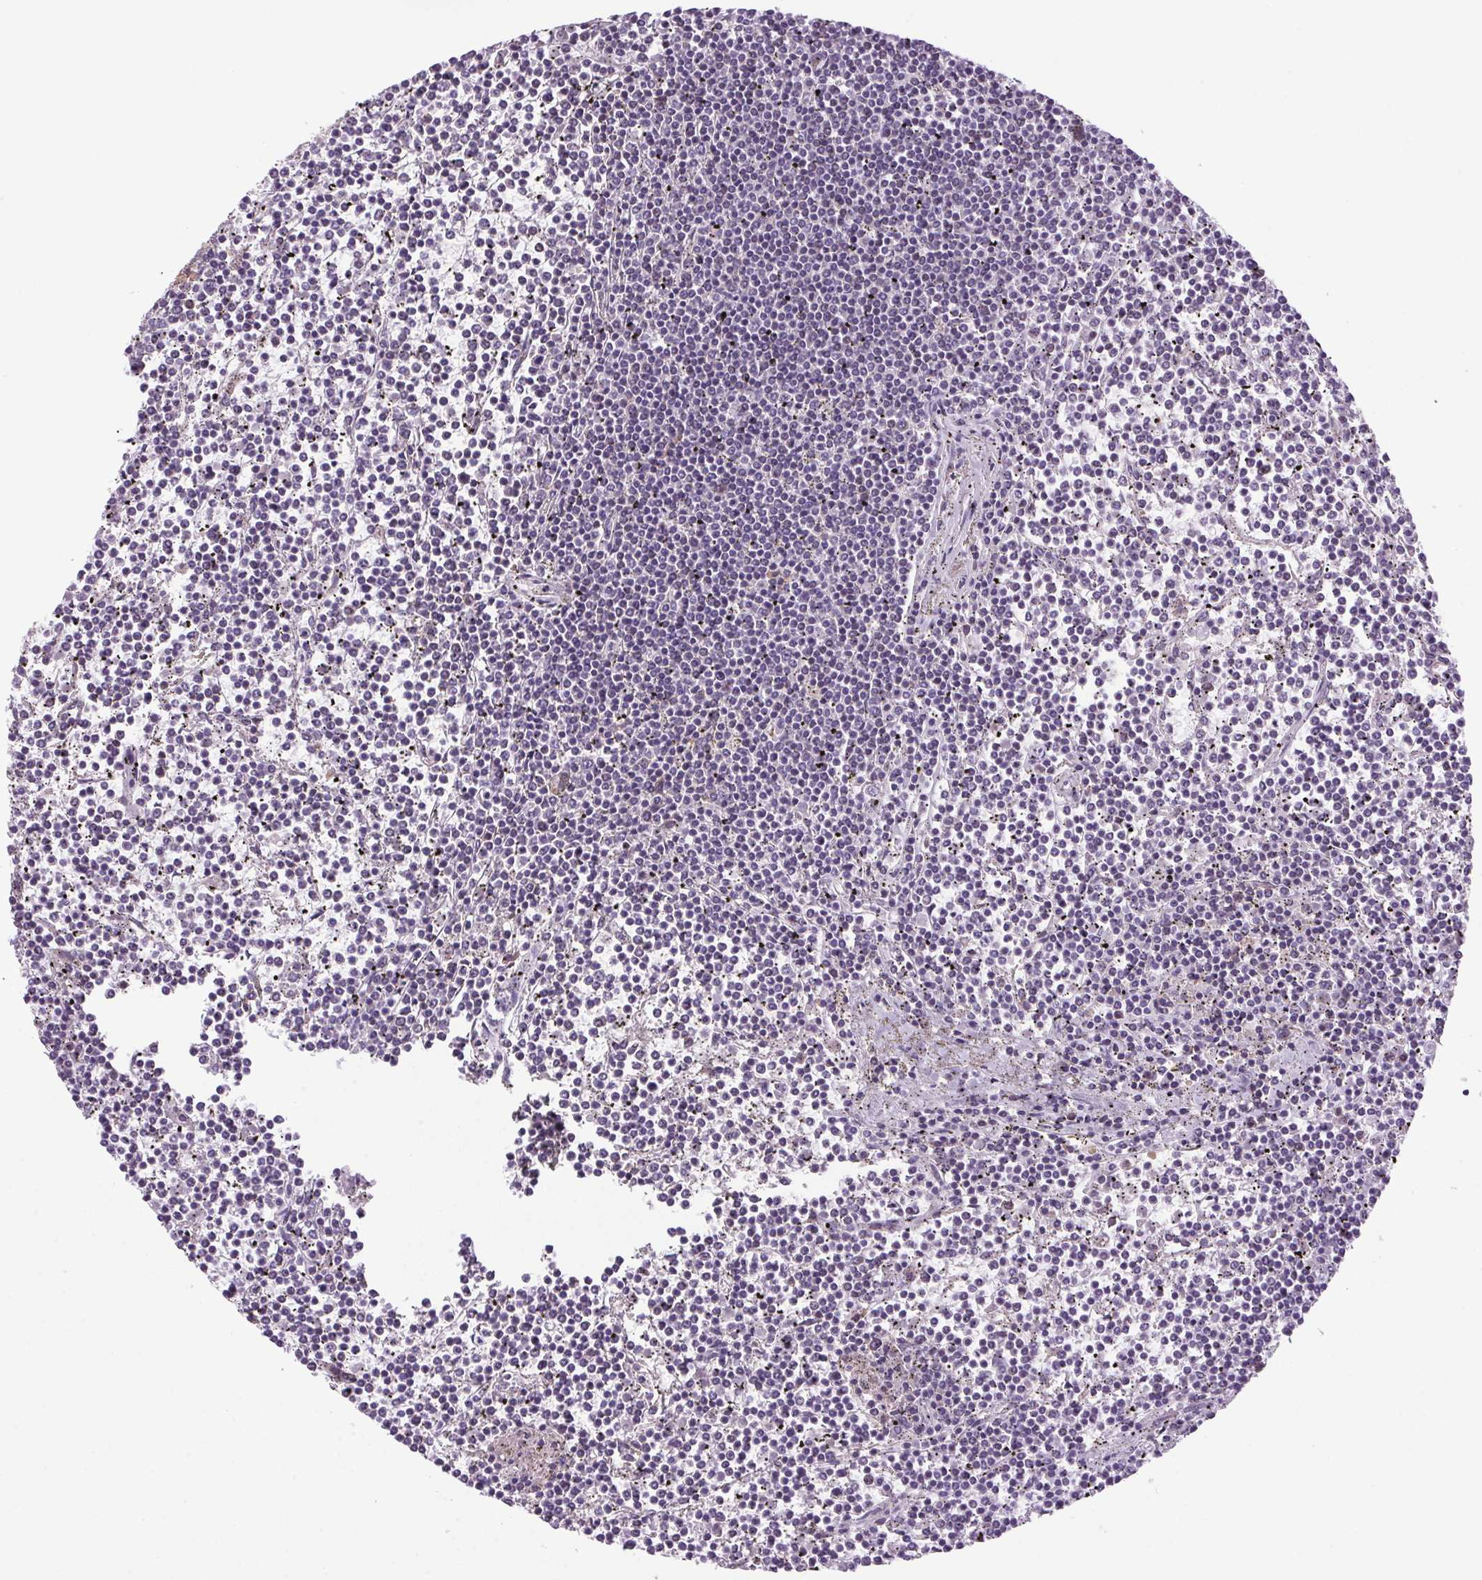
{"staining": {"intensity": "negative", "quantity": "none", "location": "none"}, "tissue": "lymphoma", "cell_type": "Tumor cells", "image_type": "cancer", "snomed": [{"axis": "morphology", "description": "Malignant lymphoma, non-Hodgkin's type, Low grade"}, {"axis": "topography", "description": "Spleen"}], "caption": "Tumor cells are negative for brown protein staining in lymphoma.", "gene": "AKR1E2", "patient": {"sex": "female", "age": 19}}